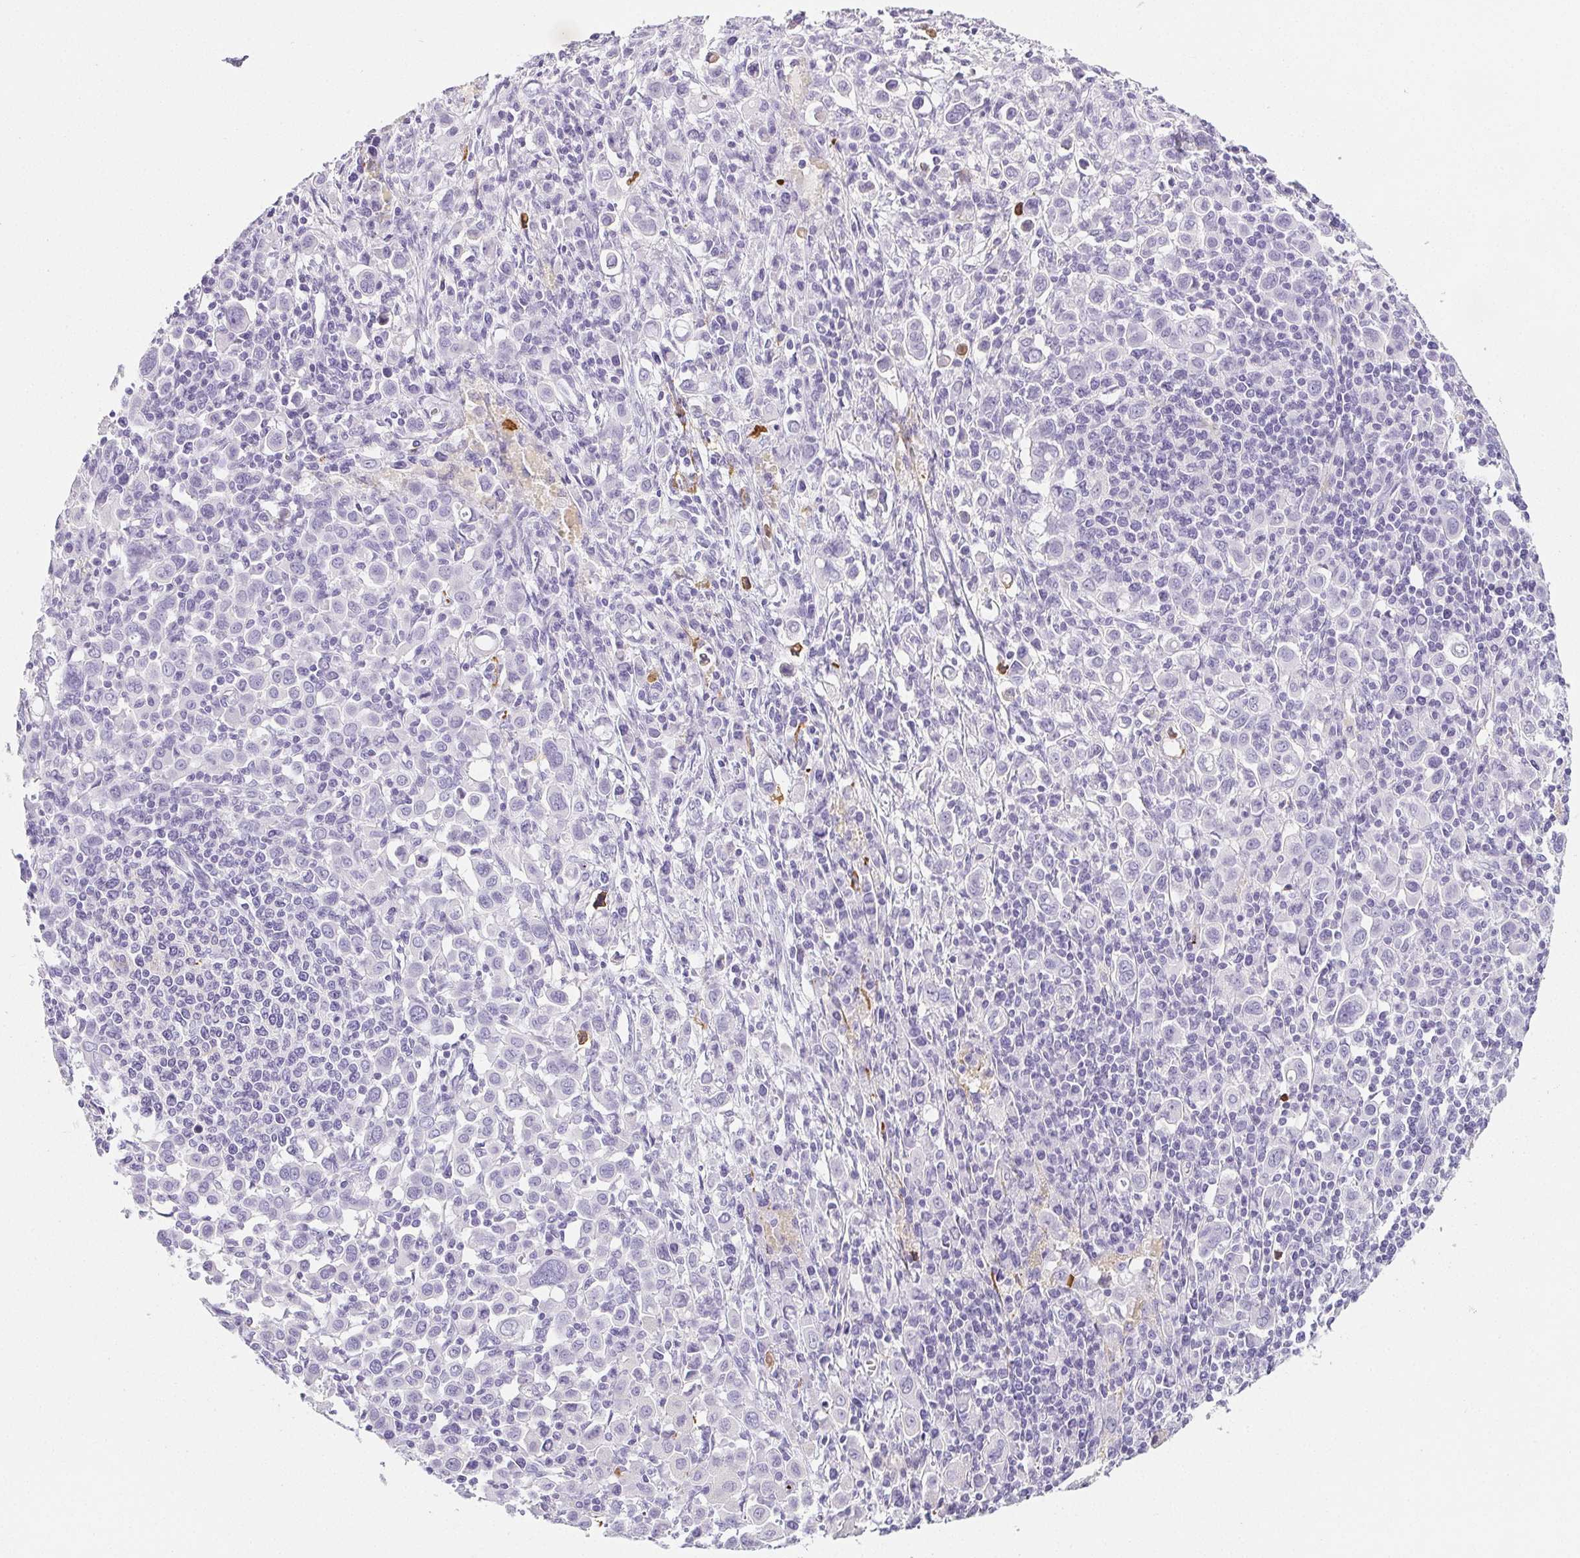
{"staining": {"intensity": "negative", "quantity": "none", "location": "none"}, "tissue": "stomach cancer", "cell_type": "Tumor cells", "image_type": "cancer", "snomed": [{"axis": "morphology", "description": "Adenocarcinoma, NOS"}, {"axis": "topography", "description": "Stomach, upper"}], "caption": "Adenocarcinoma (stomach) was stained to show a protein in brown. There is no significant staining in tumor cells.", "gene": "VTN", "patient": {"sex": "male", "age": 75}}